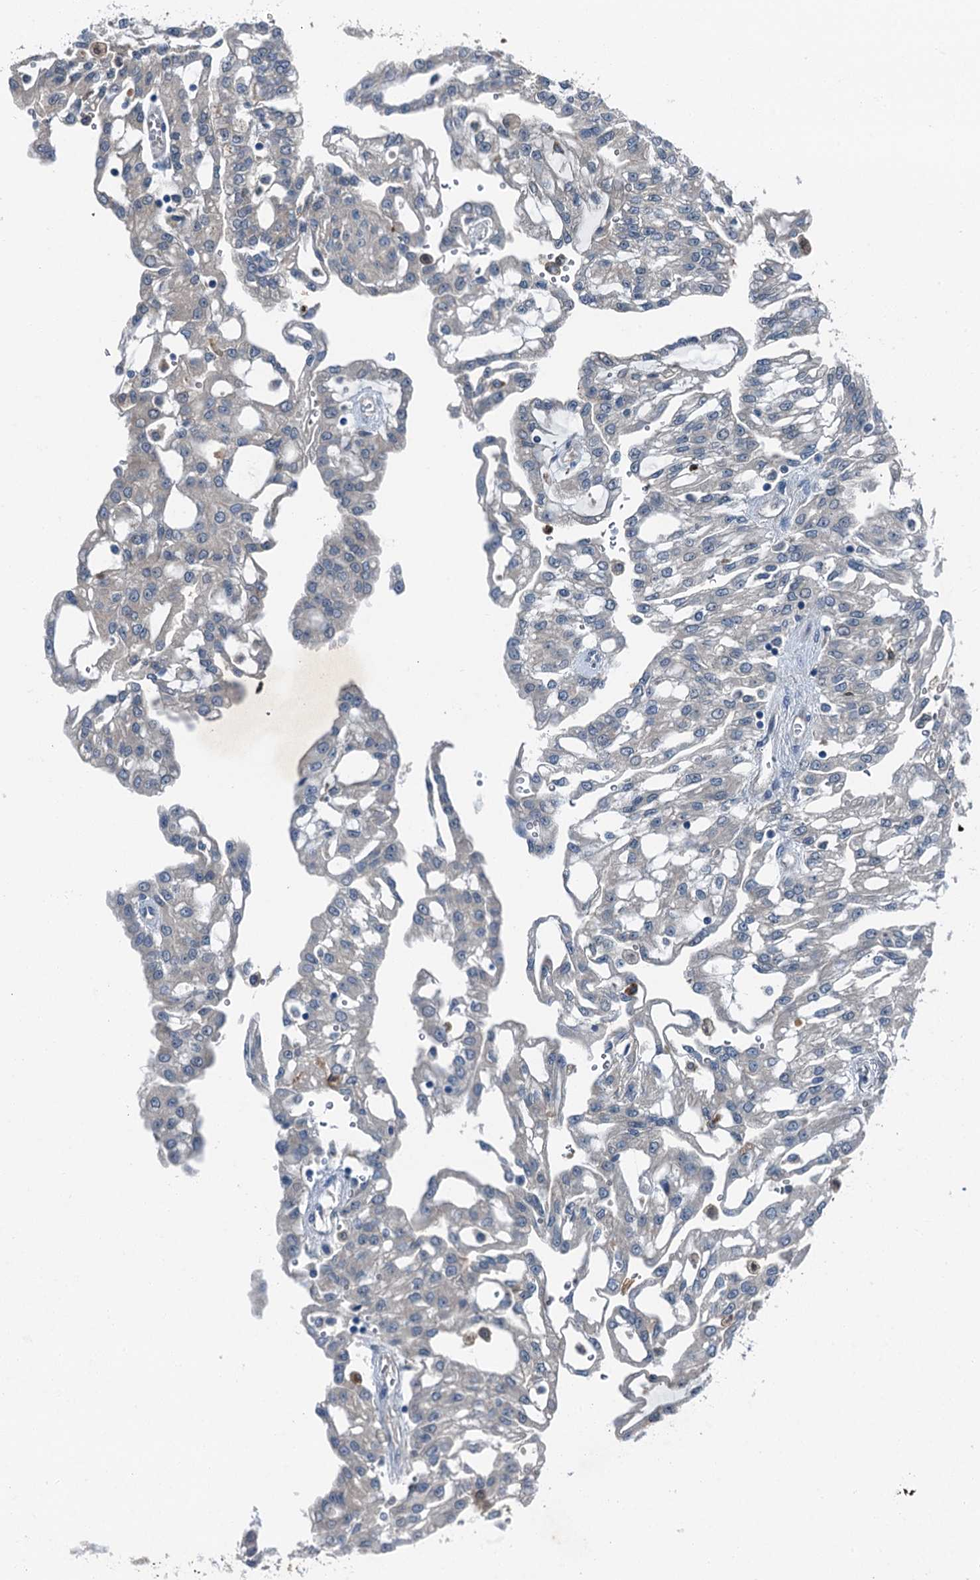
{"staining": {"intensity": "negative", "quantity": "none", "location": "none"}, "tissue": "renal cancer", "cell_type": "Tumor cells", "image_type": "cancer", "snomed": [{"axis": "morphology", "description": "Adenocarcinoma, NOS"}, {"axis": "topography", "description": "Kidney"}], "caption": "Tumor cells are negative for protein expression in human renal adenocarcinoma.", "gene": "RNH1", "patient": {"sex": "male", "age": 63}}